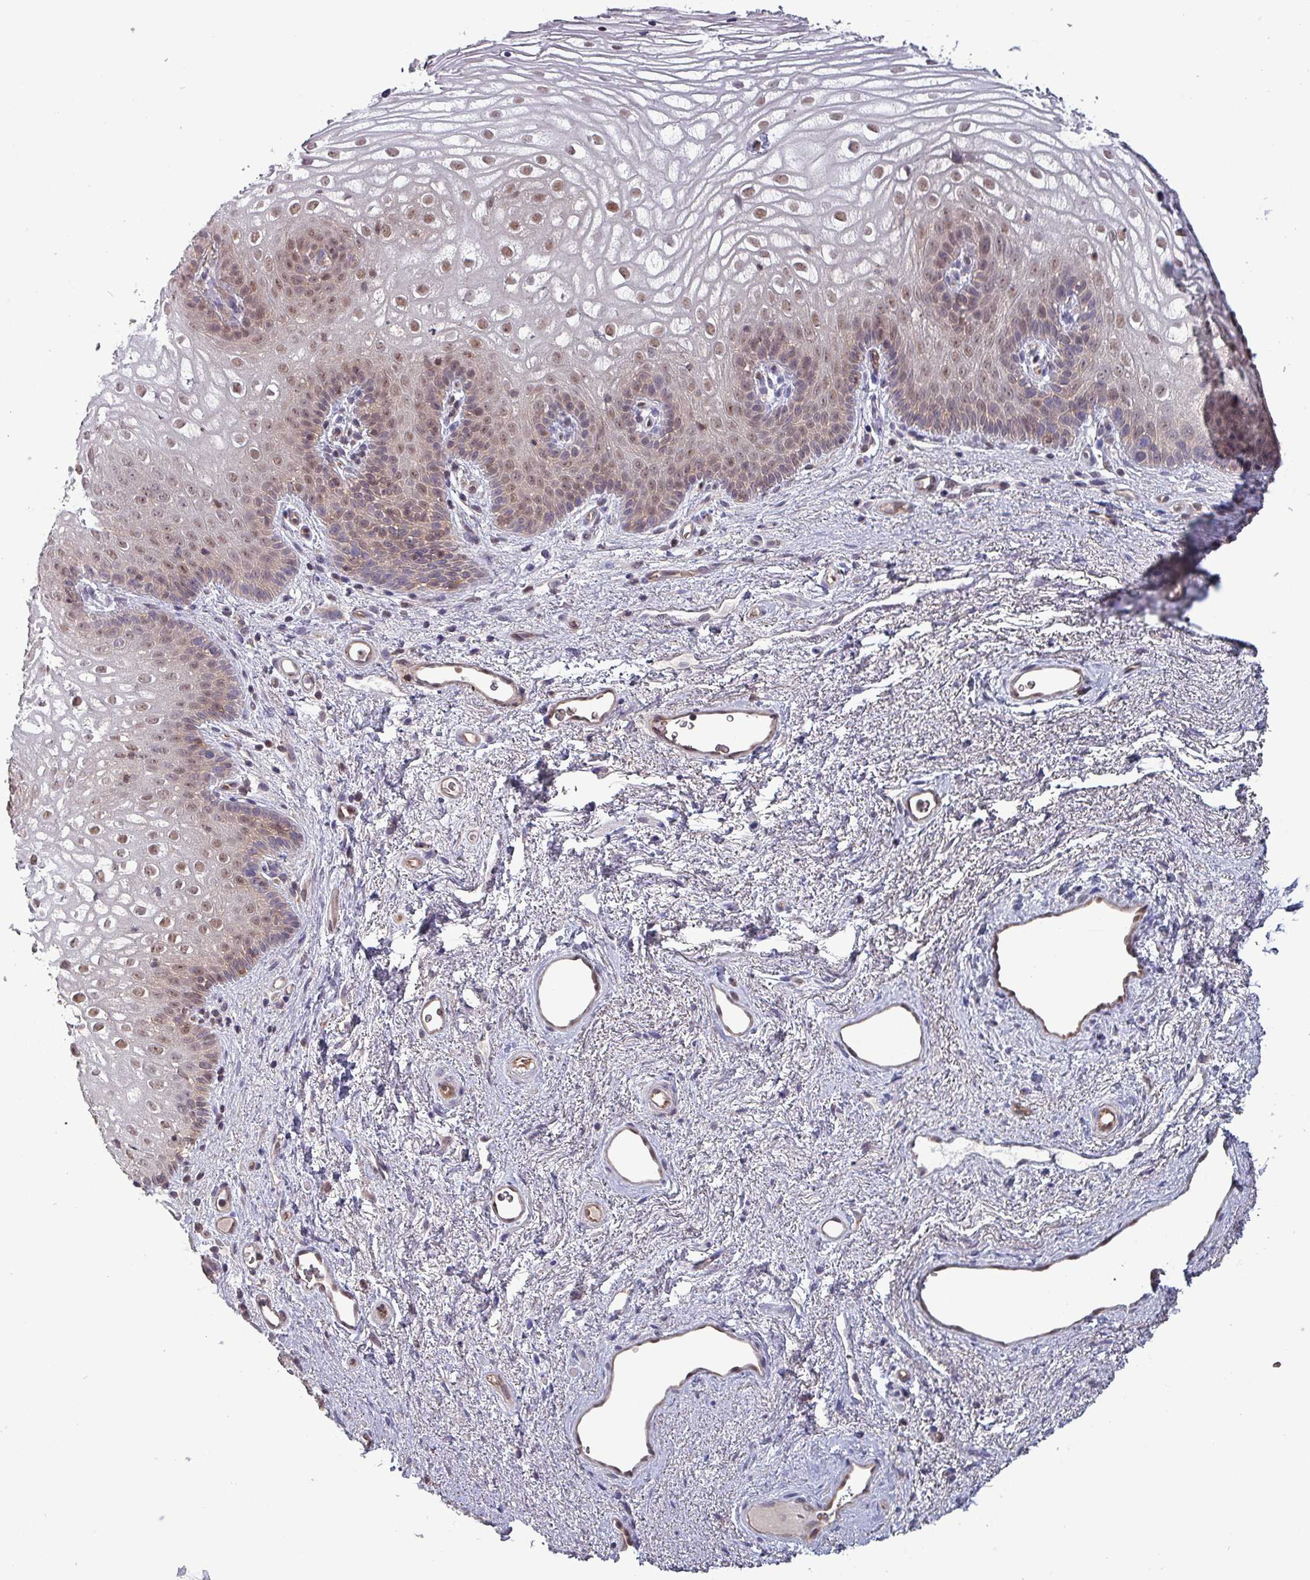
{"staining": {"intensity": "moderate", "quantity": "25%-75%", "location": "nuclear"}, "tissue": "vagina", "cell_type": "Squamous epithelial cells", "image_type": "normal", "snomed": [{"axis": "morphology", "description": "Normal tissue, NOS"}, {"axis": "topography", "description": "Vagina"}], "caption": "Squamous epithelial cells demonstrate medium levels of moderate nuclear expression in about 25%-75% of cells in benign human vagina.", "gene": "PSMB8", "patient": {"sex": "female", "age": 47}}